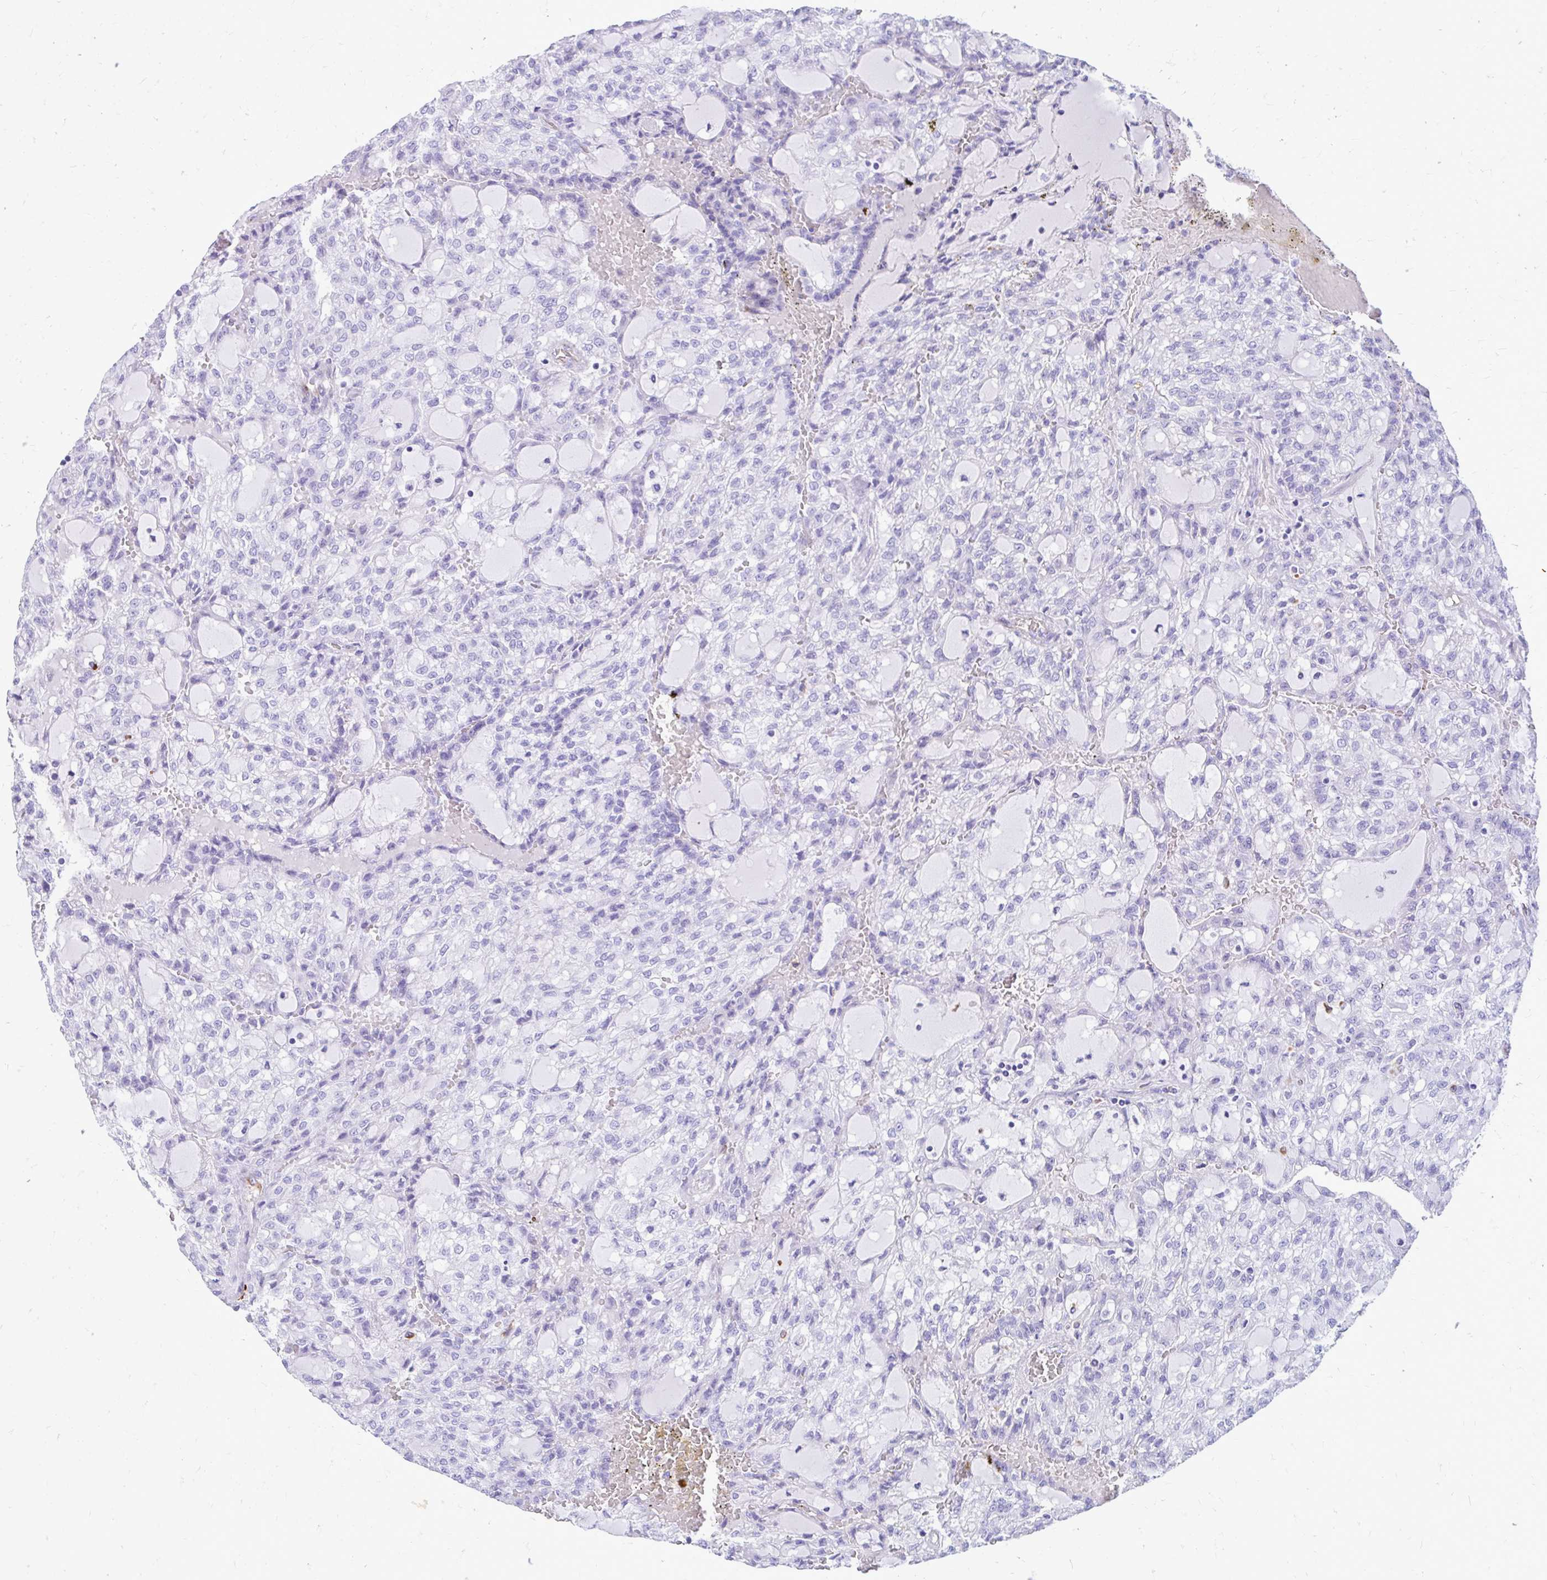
{"staining": {"intensity": "negative", "quantity": "none", "location": "none"}, "tissue": "renal cancer", "cell_type": "Tumor cells", "image_type": "cancer", "snomed": [{"axis": "morphology", "description": "Adenocarcinoma, NOS"}, {"axis": "topography", "description": "Kidney"}], "caption": "Histopathology image shows no significant protein positivity in tumor cells of renal cancer.", "gene": "ZNF699", "patient": {"sex": "male", "age": 63}}